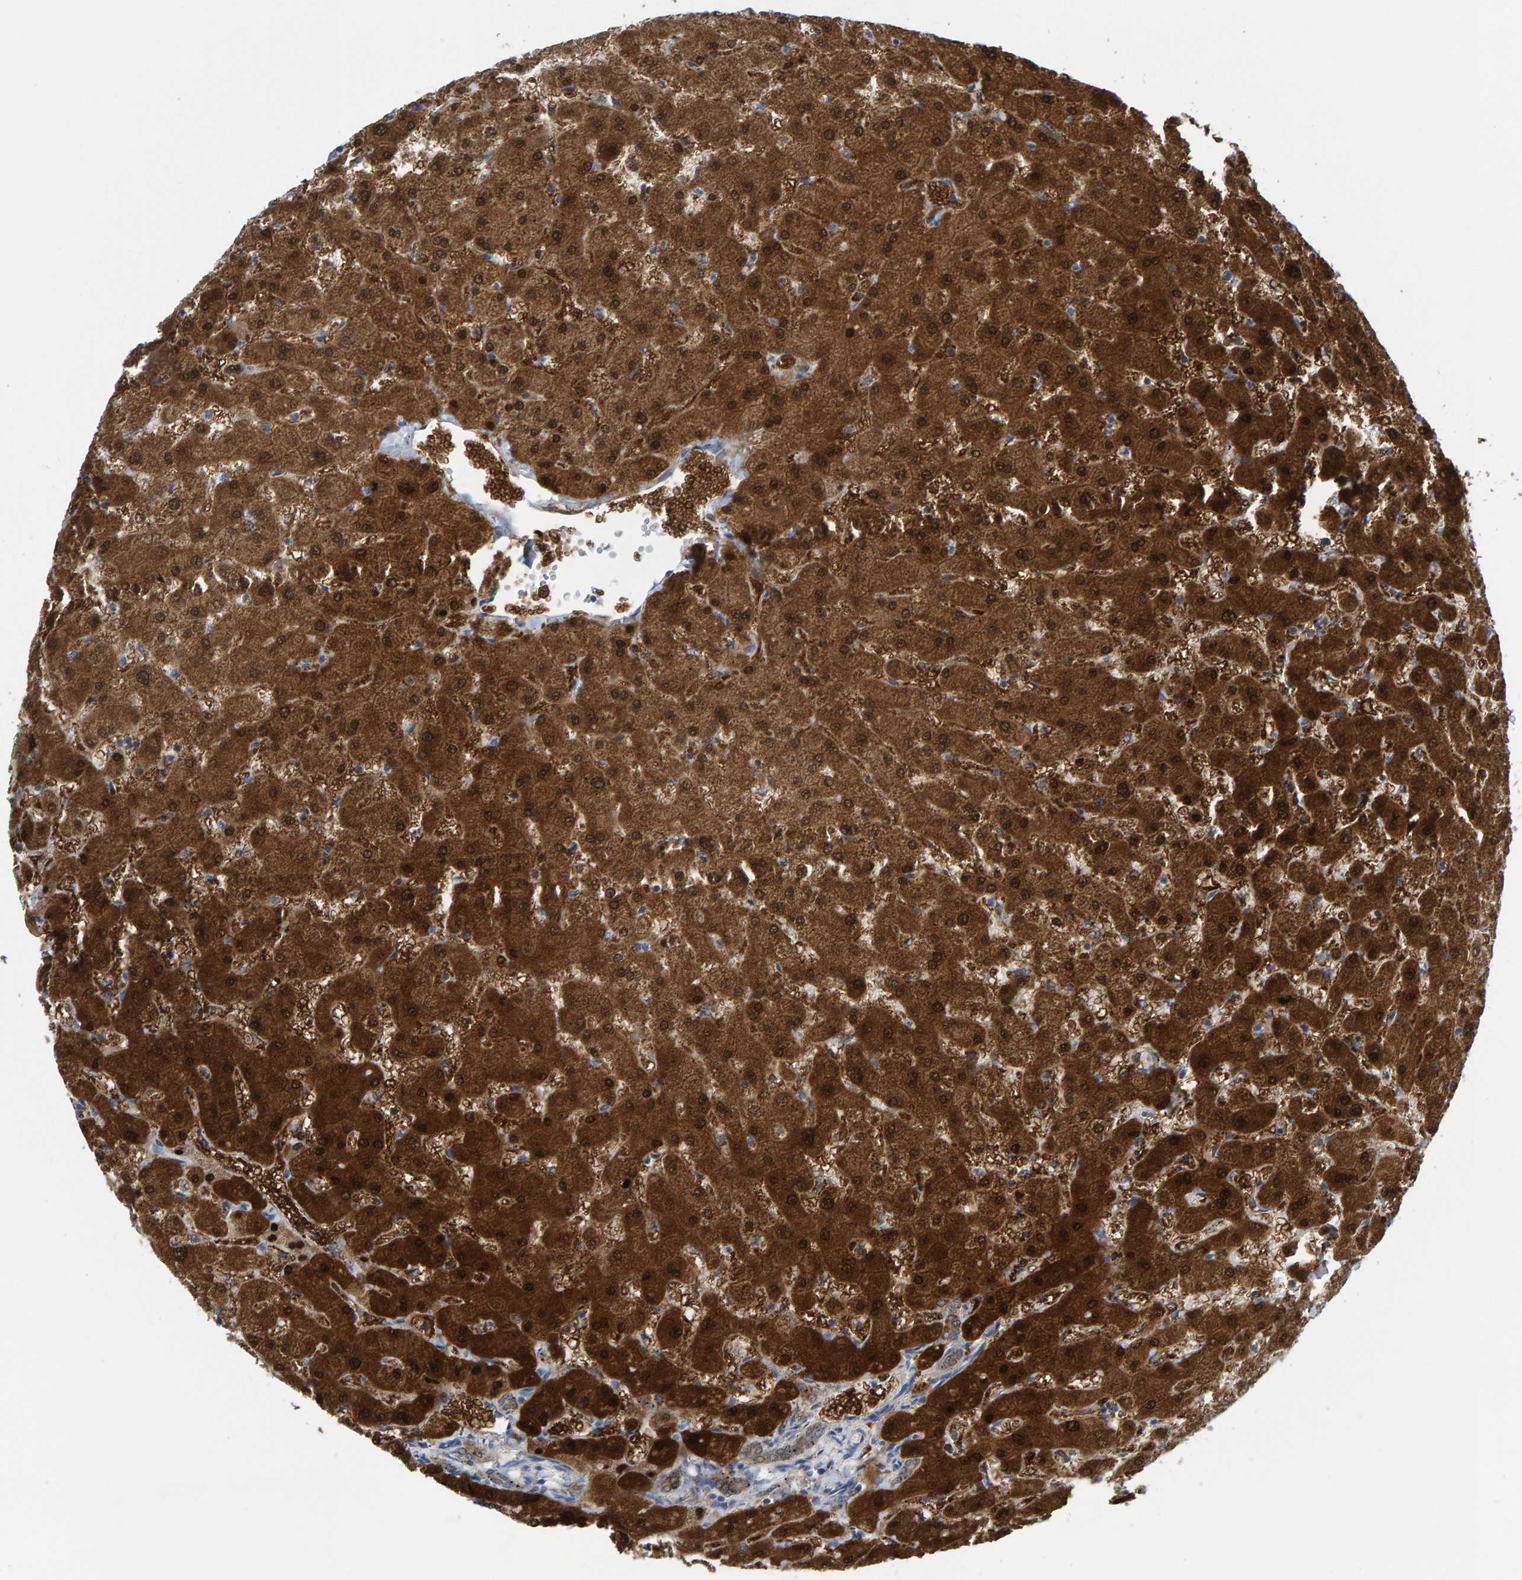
{"staining": {"intensity": "weak", "quantity": "25%-75%", "location": "cytoplasmic/membranous"}, "tissue": "liver", "cell_type": "Cholangiocytes", "image_type": "normal", "snomed": [{"axis": "morphology", "description": "Normal tissue, NOS"}, {"axis": "topography", "description": "Liver"}], "caption": "IHC image of normal liver: liver stained using immunohistochemistry (IHC) displays low levels of weak protein expression localized specifically in the cytoplasmic/membranous of cholangiocytes, appearing as a cytoplasmic/membranous brown color.", "gene": "MRPS7", "patient": {"sex": "female", "age": 63}}